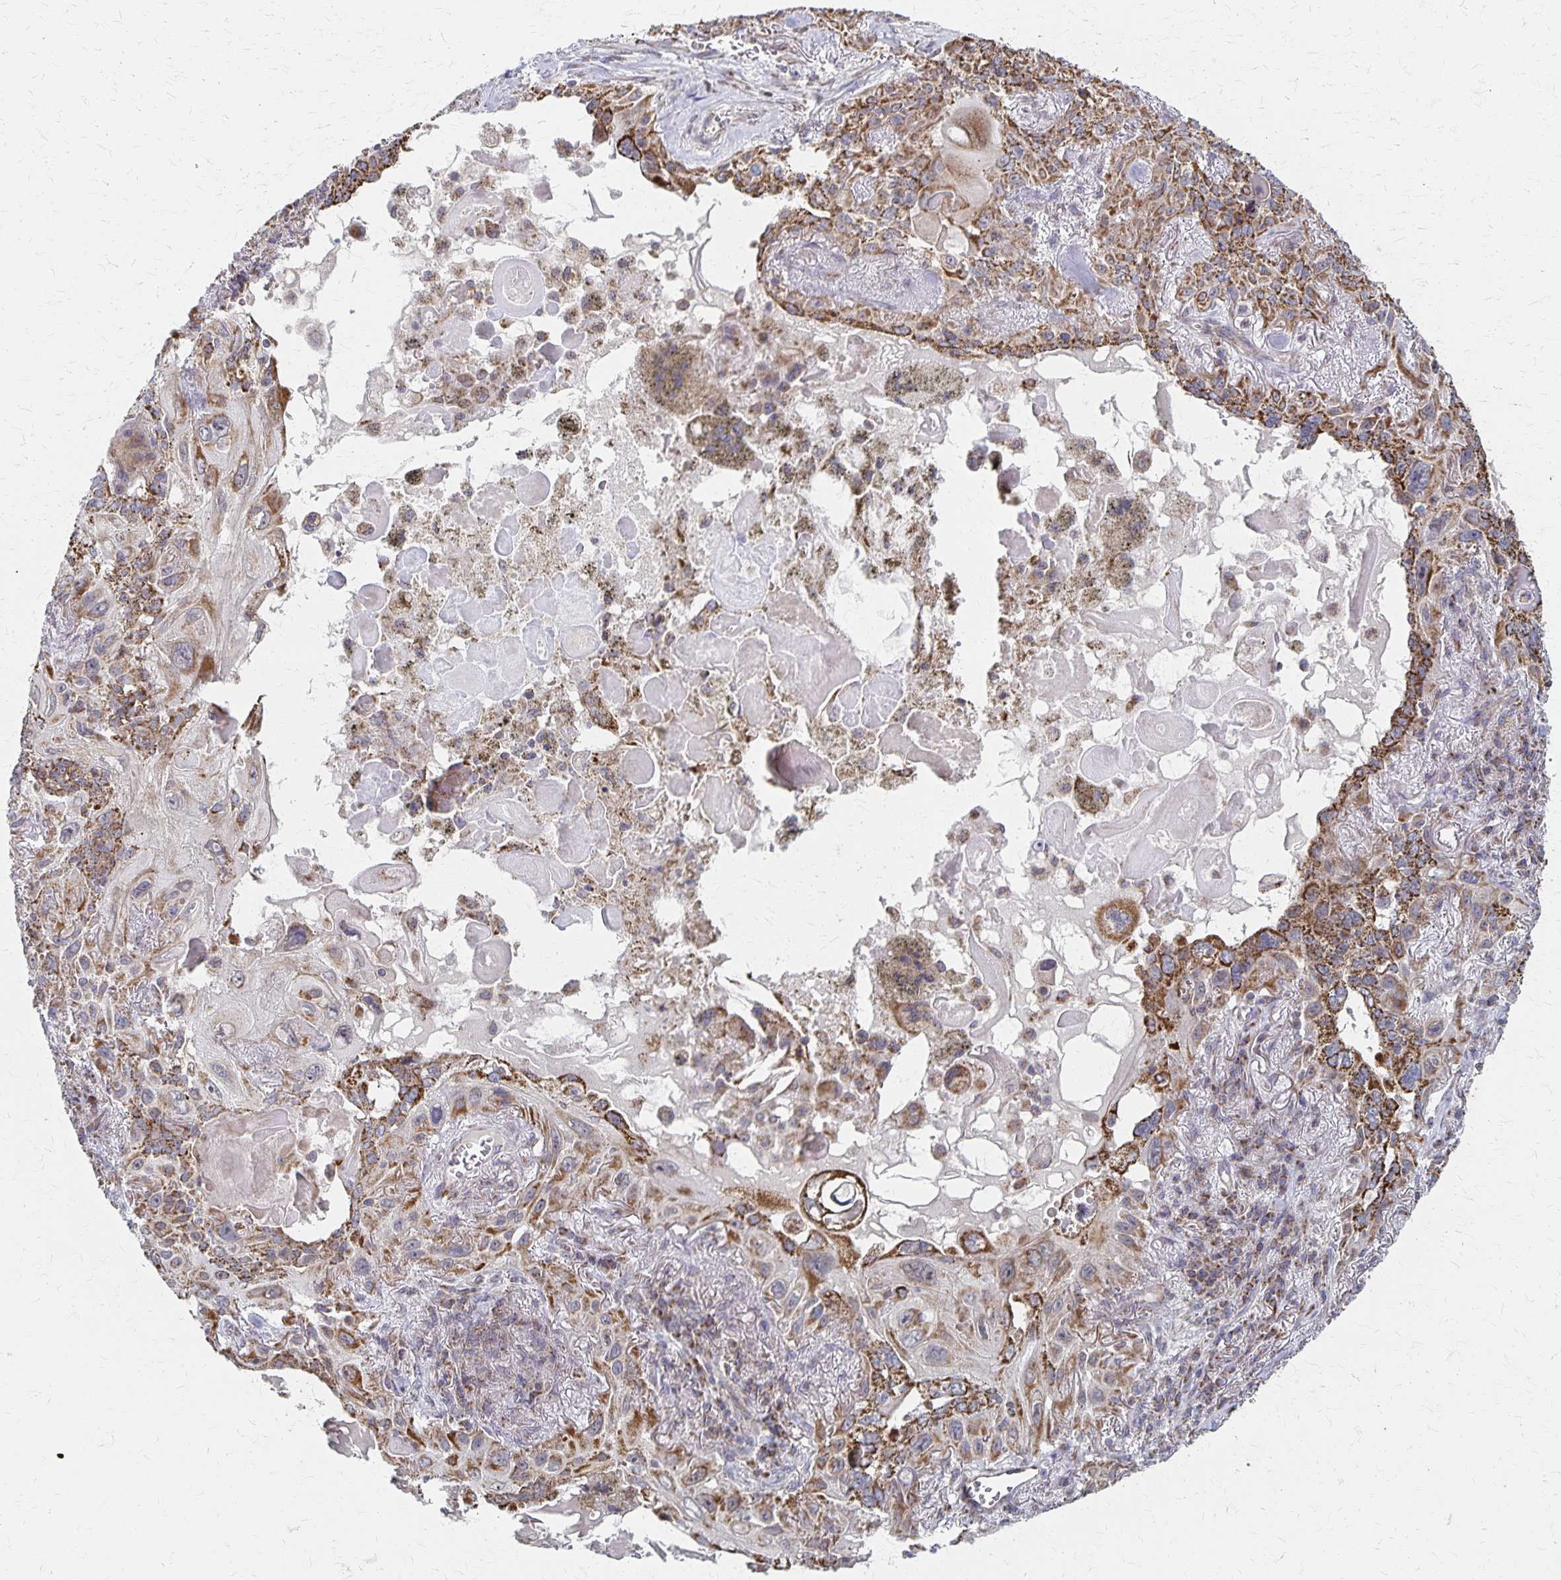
{"staining": {"intensity": "strong", "quantity": ">75%", "location": "cytoplasmic/membranous"}, "tissue": "lung cancer", "cell_type": "Tumor cells", "image_type": "cancer", "snomed": [{"axis": "morphology", "description": "Squamous cell carcinoma, NOS"}, {"axis": "topography", "description": "Lung"}], "caption": "Strong cytoplasmic/membranous expression is appreciated in approximately >75% of tumor cells in lung squamous cell carcinoma. (IHC, brightfield microscopy, high magnification).", "gene": "DYRK4", "patient": {"sex": "male", "age": 79}}